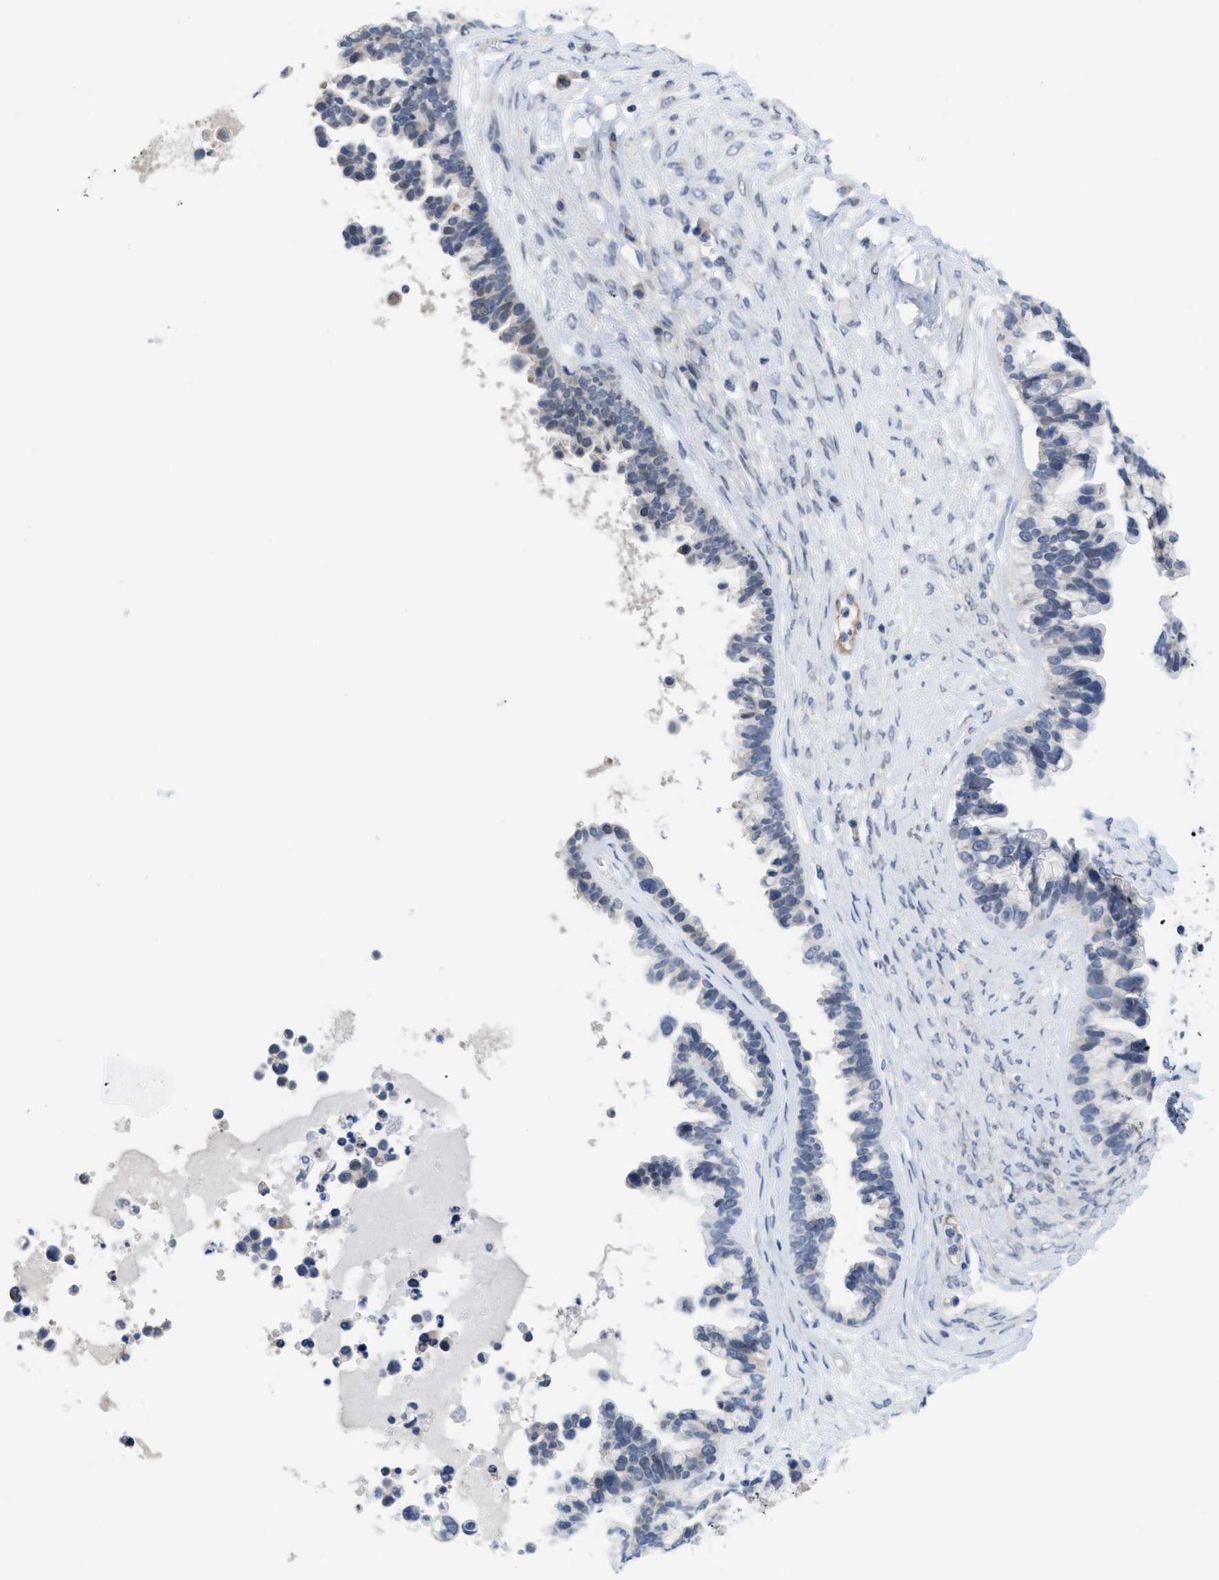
{"staining": {"intensity": "weak", "quantity": "<25%", "location": "nuclear"}, "tissue": "ovarian cancer", "cell_type": "Tumor cells", "image_type": "cancer", "snomed": [{"axis": "morphology", "description": "Cystadenocarcinoma, serous, NOS"}, {"axis": "topography", "description": "Ovary"}], "caption": "This is an immunohistochemistry (IHC) photomicrograph of human serous cystadenocarcinoma (ovarian). There is no expression in tumor cells.", "gene": "ACKR1", "patient": {"sex": "female", "age": 56}}